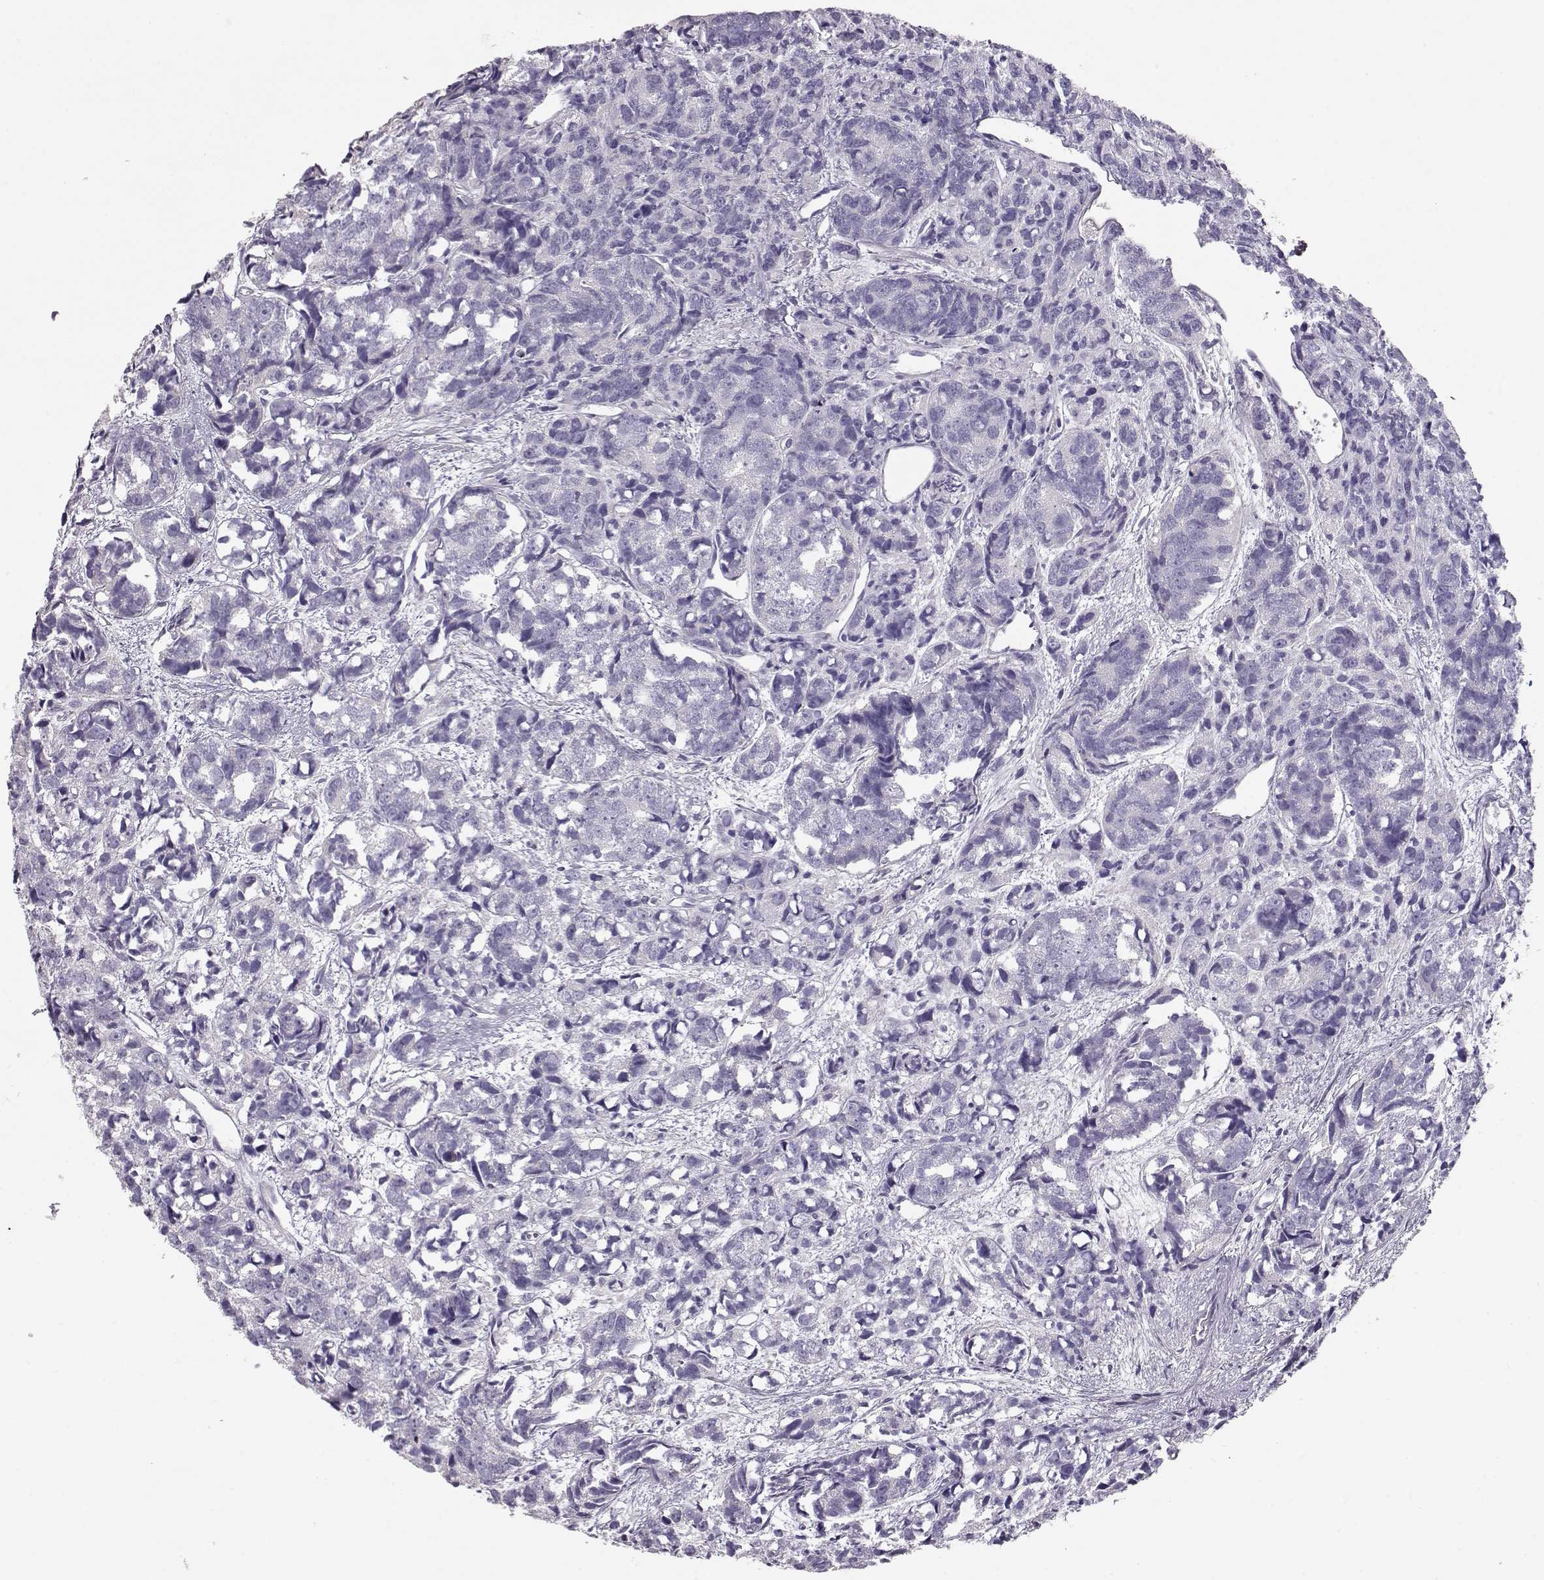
{"staining": {"intensity": "negative", "quantity": "none", "location": "none"}, "tissue": "prostate cancer", "cell_type": "Tumor cells", "image_type": "cancer", "snomed": [{"axis": "morphology", "description": "Adenocarcinoma, High grade"}, {"axis": "topography", "description": "Prostate"}], "caption": "Tumor cells show no significant expression in high-grade adenocarcinoma (prostate).", "gene": "GLIPR1L2", "patient": {"sex": "male", "age": 77}}